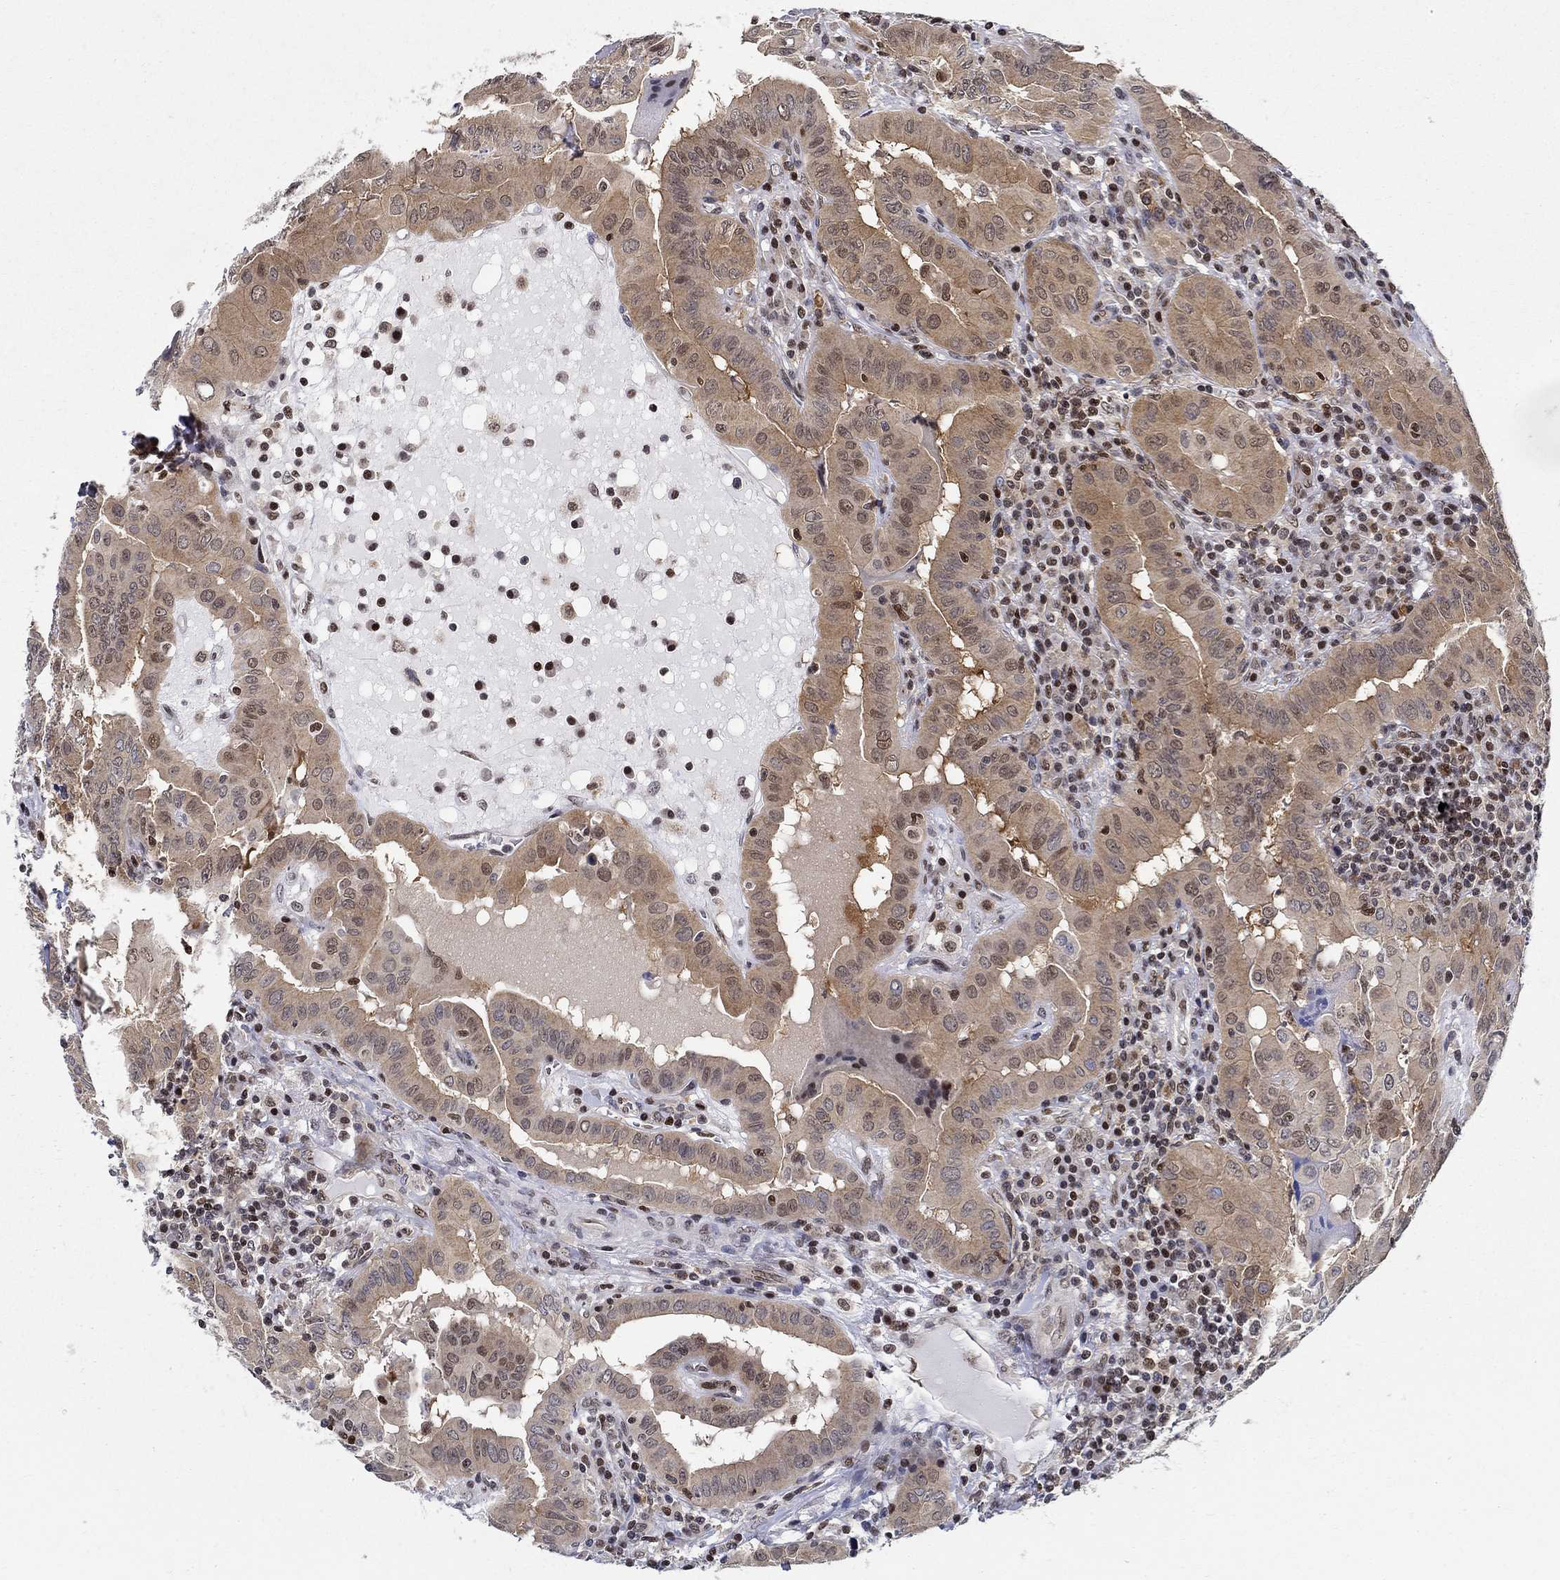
{"staining": {"intensity": "weak", "quantity": "25%-75%", "location": "cytoplasmic/membranous"}, "tissue": "thyroid cancer", "cell_type": "Tumor cells", "image_type": "cancer", "snomed": [{"axis": "morphology", "description": "Papillary adenocarcinoma, NOS"}, {"axis": "topography", "description": "Thyroid gland"}], "caption": "Approximately 25%-75% of tumor cells in human thyroid papillary adenocarcinoma show weak cytoplasmic/membranous protein positivity as visualized by brown immunohistochemical staining.", "gene": "ZNF594", "patient": {"sex": "female", "age": 37}}